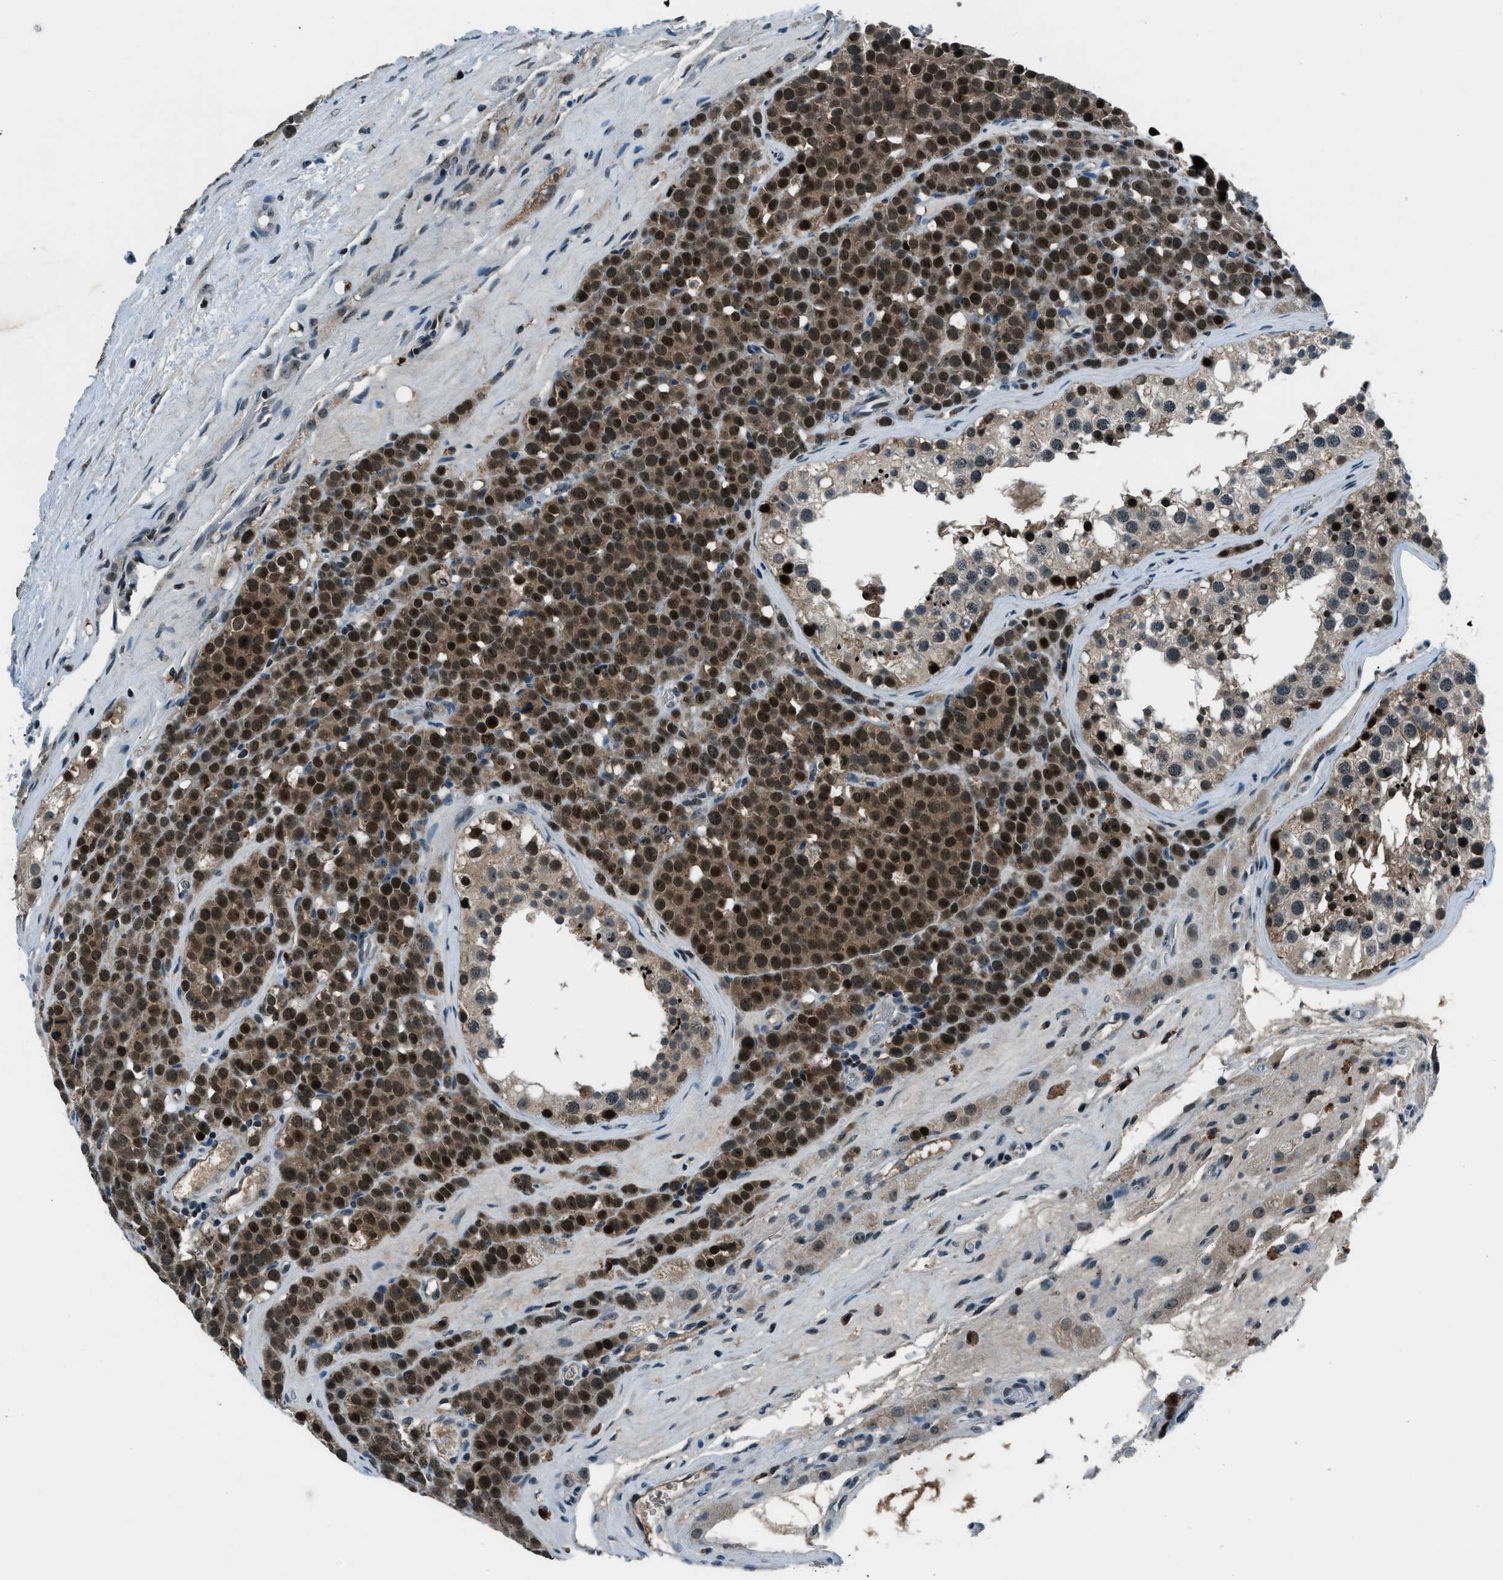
{"staining": {"intensity": "strong", "quantity": ">75%", "location": "cytoplasmic/membranous,nuclear"}, "tissue": "testis cancer", "cell_type": "Tumor cells", "image_type": "cancer", "snomed": [{"axis": "morphology", "description": "Seminoma, NOS"}, {"axis": "topography", "description": "Testis"}], "caption": "Tumor cells reveal high levels of strong cytoplasmic/membranous and nuclear expression in approximately >75% of cells in testis cancer (seminoma).", "gene": "ACTL9", "patient": {"sex": "male", "age": 71}}